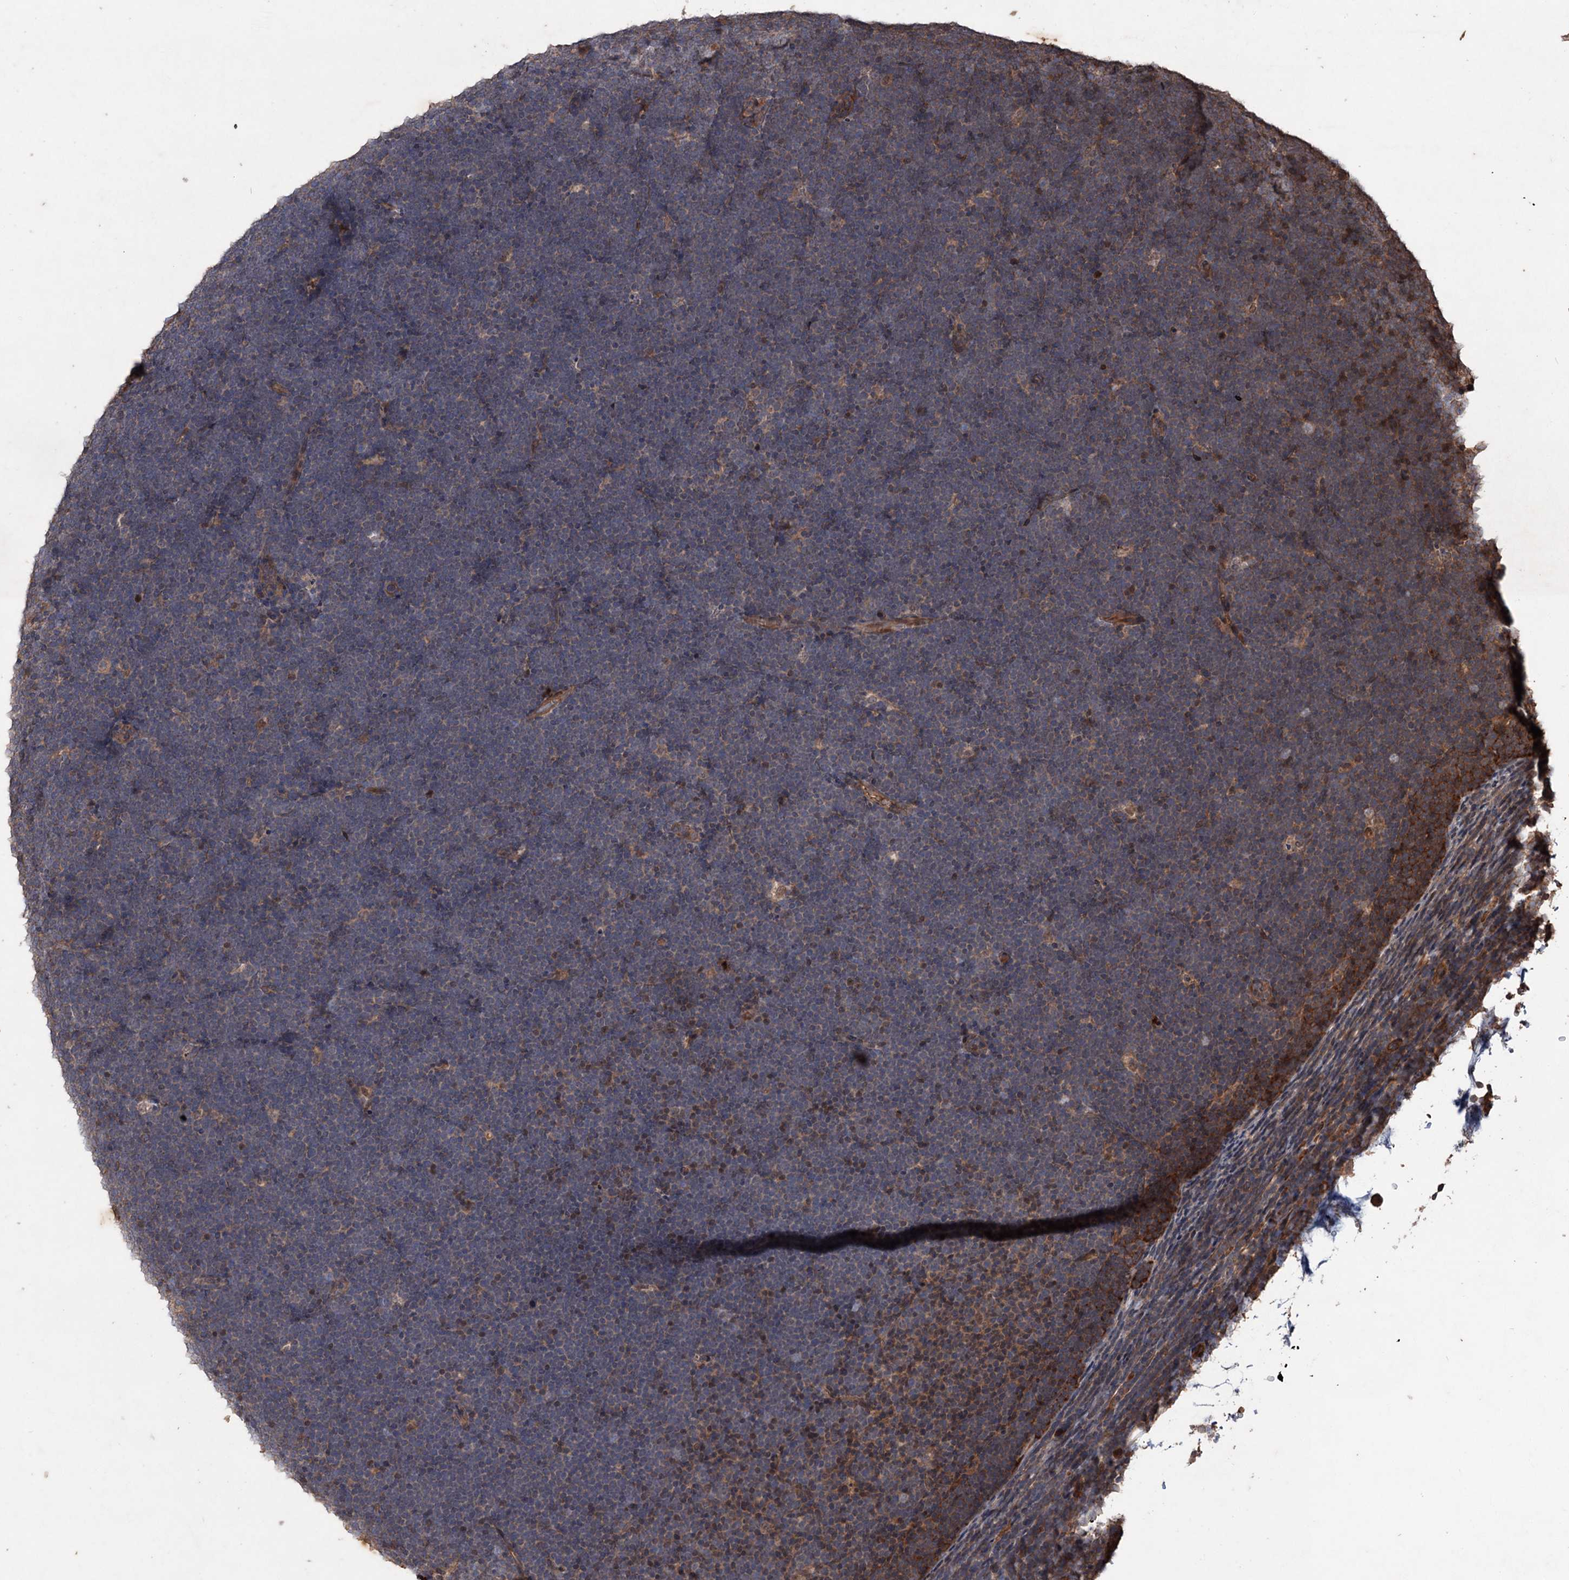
{"staining": {"intensity": "weak", "quantity": "<25%", "location": "cytoplasmic/membranous"}, "tissue": "lymphoma", "cell_type": "Tumor cells", "image_type": "cancer", "snomed": [{"axis": "morphology", "description": "Malignant lymphoma, non-Hodgkin's type, High grade"}, {"axis": "topography", "description": "Lymph node"}], "caption": "The photomicrograph exhibits no significant staining in tumor cells of lymphoma. (Brightfield microscopy of DAB IHC at high magnification).", "gene": "ADK", "patient": {"sex": "male", "age": 13}}